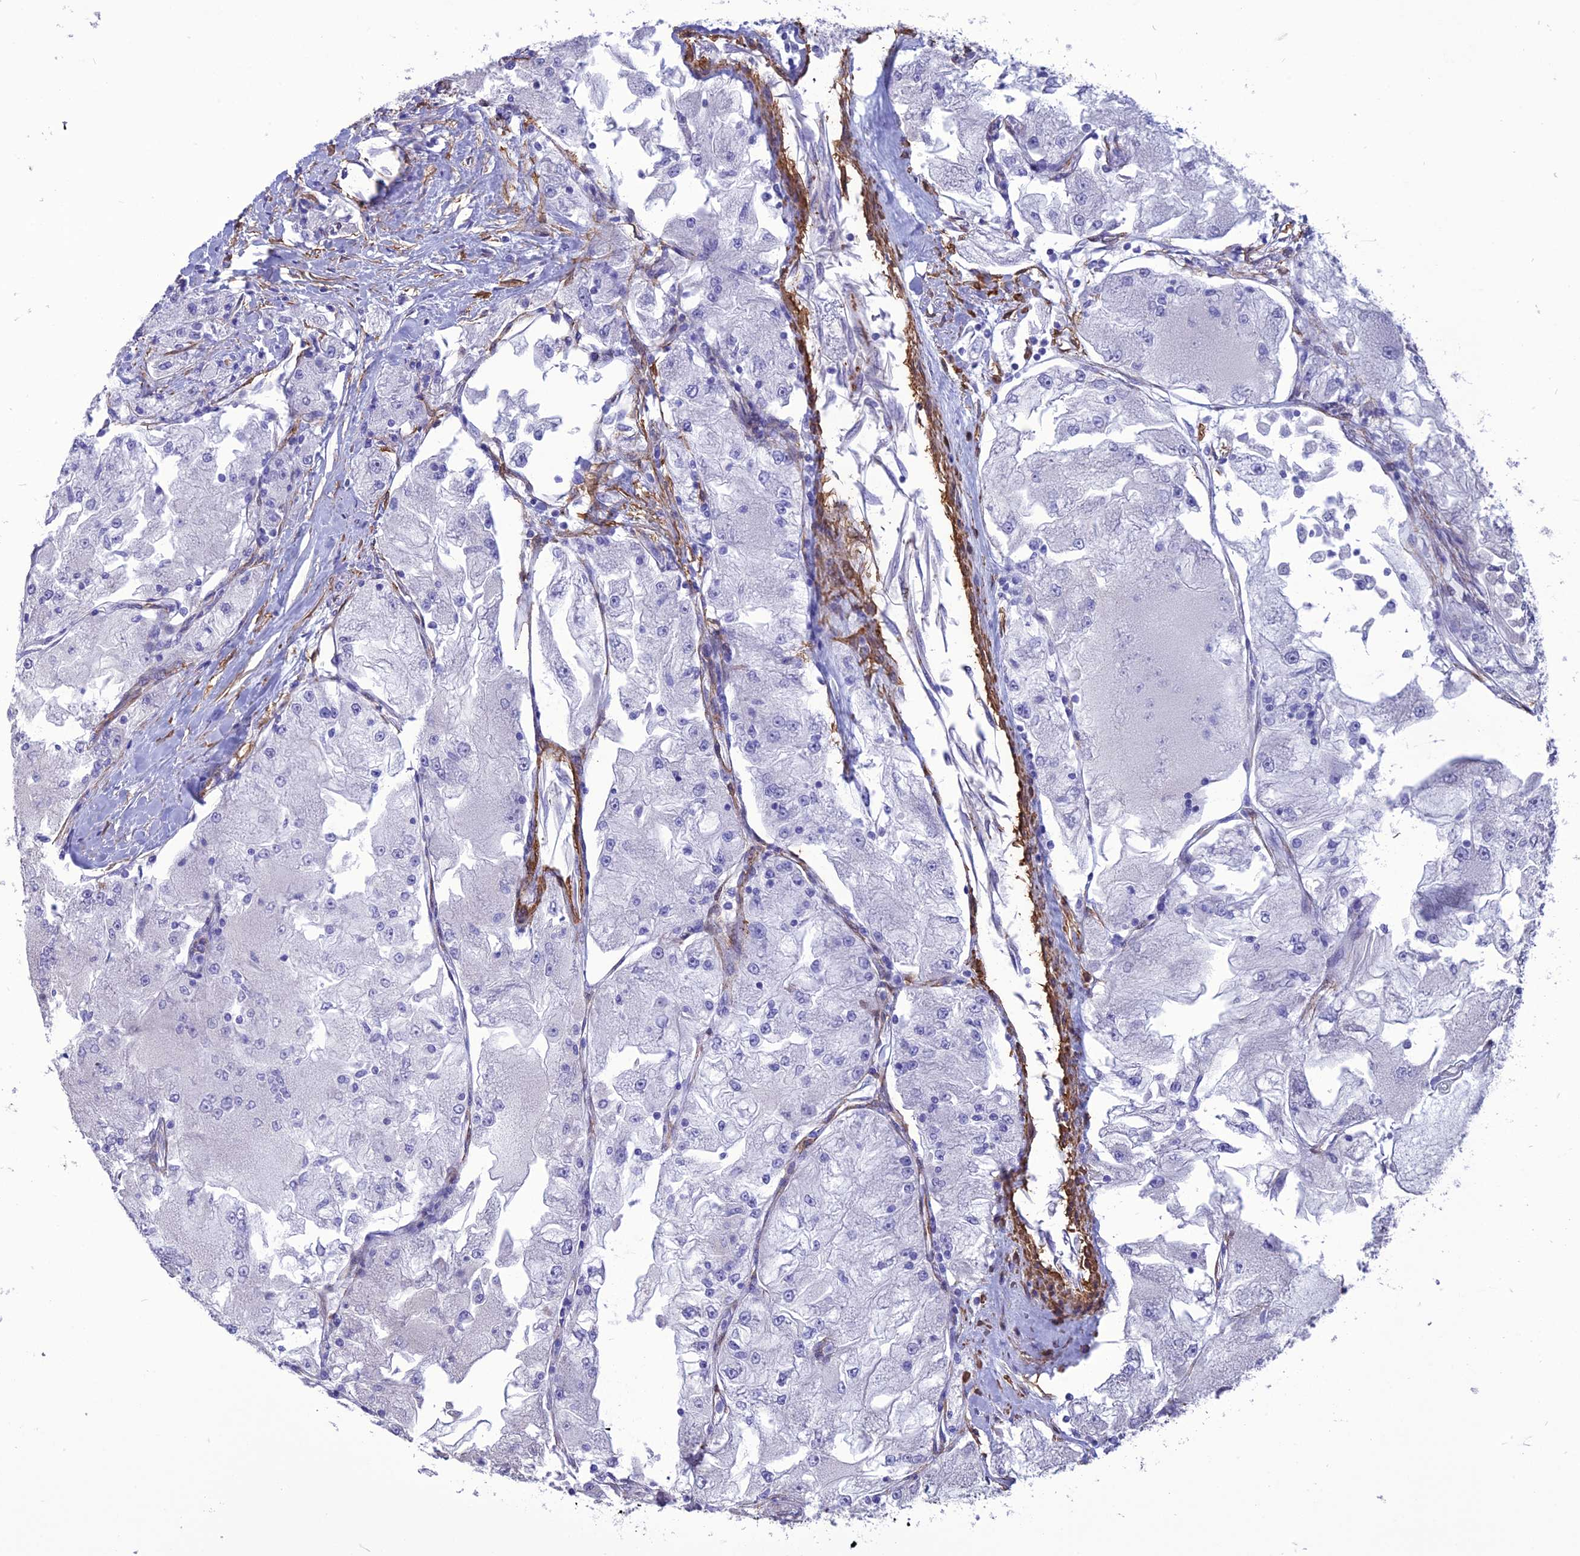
{"staining": {"intensity": "negative", "quantity": "none", "location": "none"}, "tissue": "renal cancer", "cell_type": "Tumor cells", "image_type": "cancer", "snomed": [{"axis": "morphology", "description": "Adenocarcinoma, NOS"}, {"axis": "topography", "description": "Kidney"}], "caption": "The immunohistochemistry photomicrograph has no significant expression in tumor cells of renal cancer (adenocarcinoma) tissue.", "gene": "NKD1", "patient": {"sex": "female", "age": 72}}